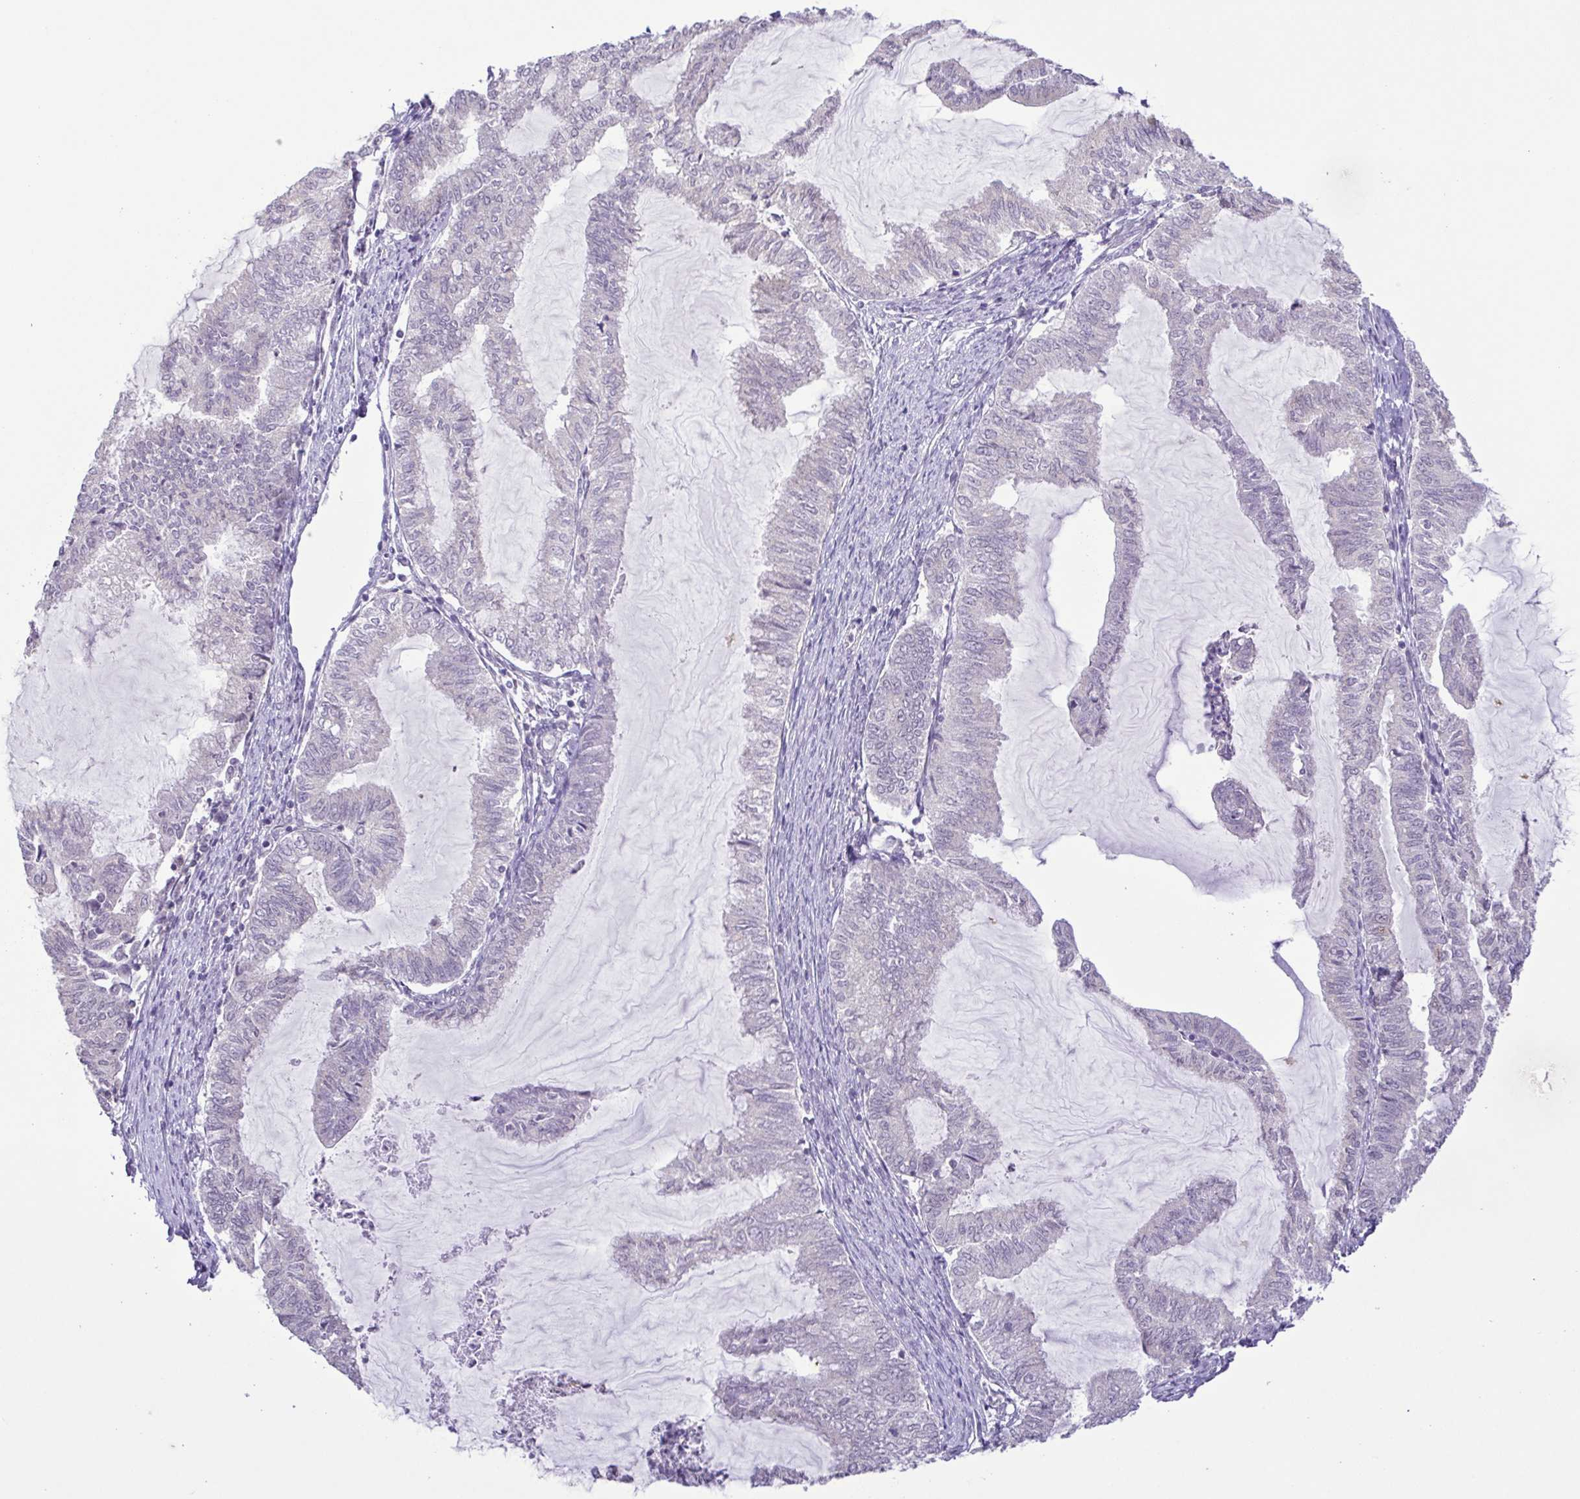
{"staining": {"intensity": "negative", "quantity": "none", "location": "none"}, "tissue": "endometrial cancer", "cell_type": "Tumor cells", "image_type": "cancer", "snomed": [{"axis": "morphology", "description": "Adenocarcinoma, NOS"}, {"axis": "topography", "description": "Endometrium"}], "caption": "Histopathology image shows no significant protein positivity in tumor cells of adenocarcinoma (endometrial).", "gene": "IL1RN", "patient": {"sex": "female", "age": 79}}